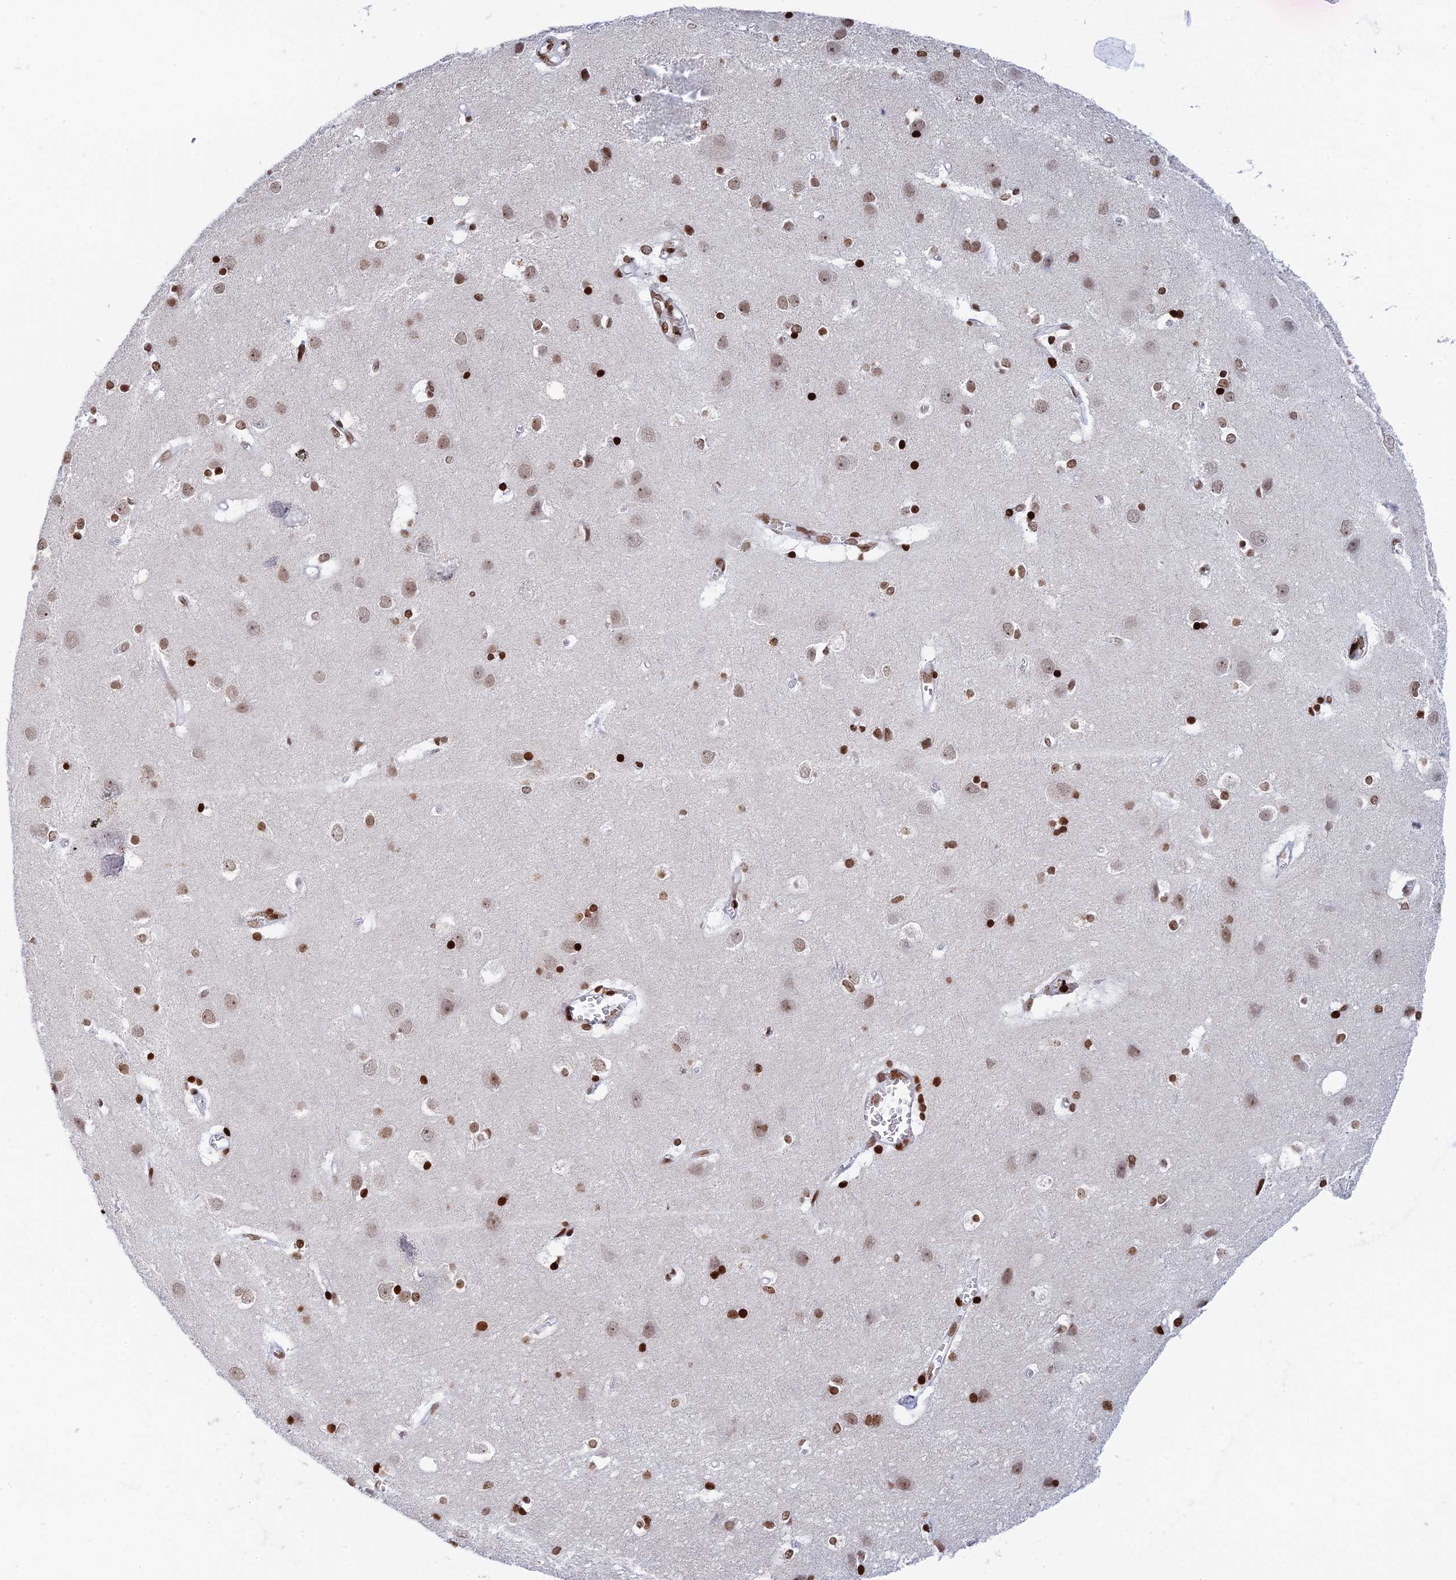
{"staining": {"intensity": "moderate", "quantity": ">75%", "location": "nuclear"}, "tissue": "cerebral cortex", "cell_type": "Endothelial cells", "image_type": "normal", "snomed": [{"axis": "morphology", "description": "Normal tissue, NOS"}, {"axis": "topography", "description": "Cerebral cortex"}], "caption": "Endothelial cells exhibit medium levels of moderate nuclear positivity in about >75% of cells in normal human cerebral cortex. (Brightfield microscopy of DAB IHC at high magnification).", "gene": "RPAP1", "patient": {"sex": "male", "age": 54}}